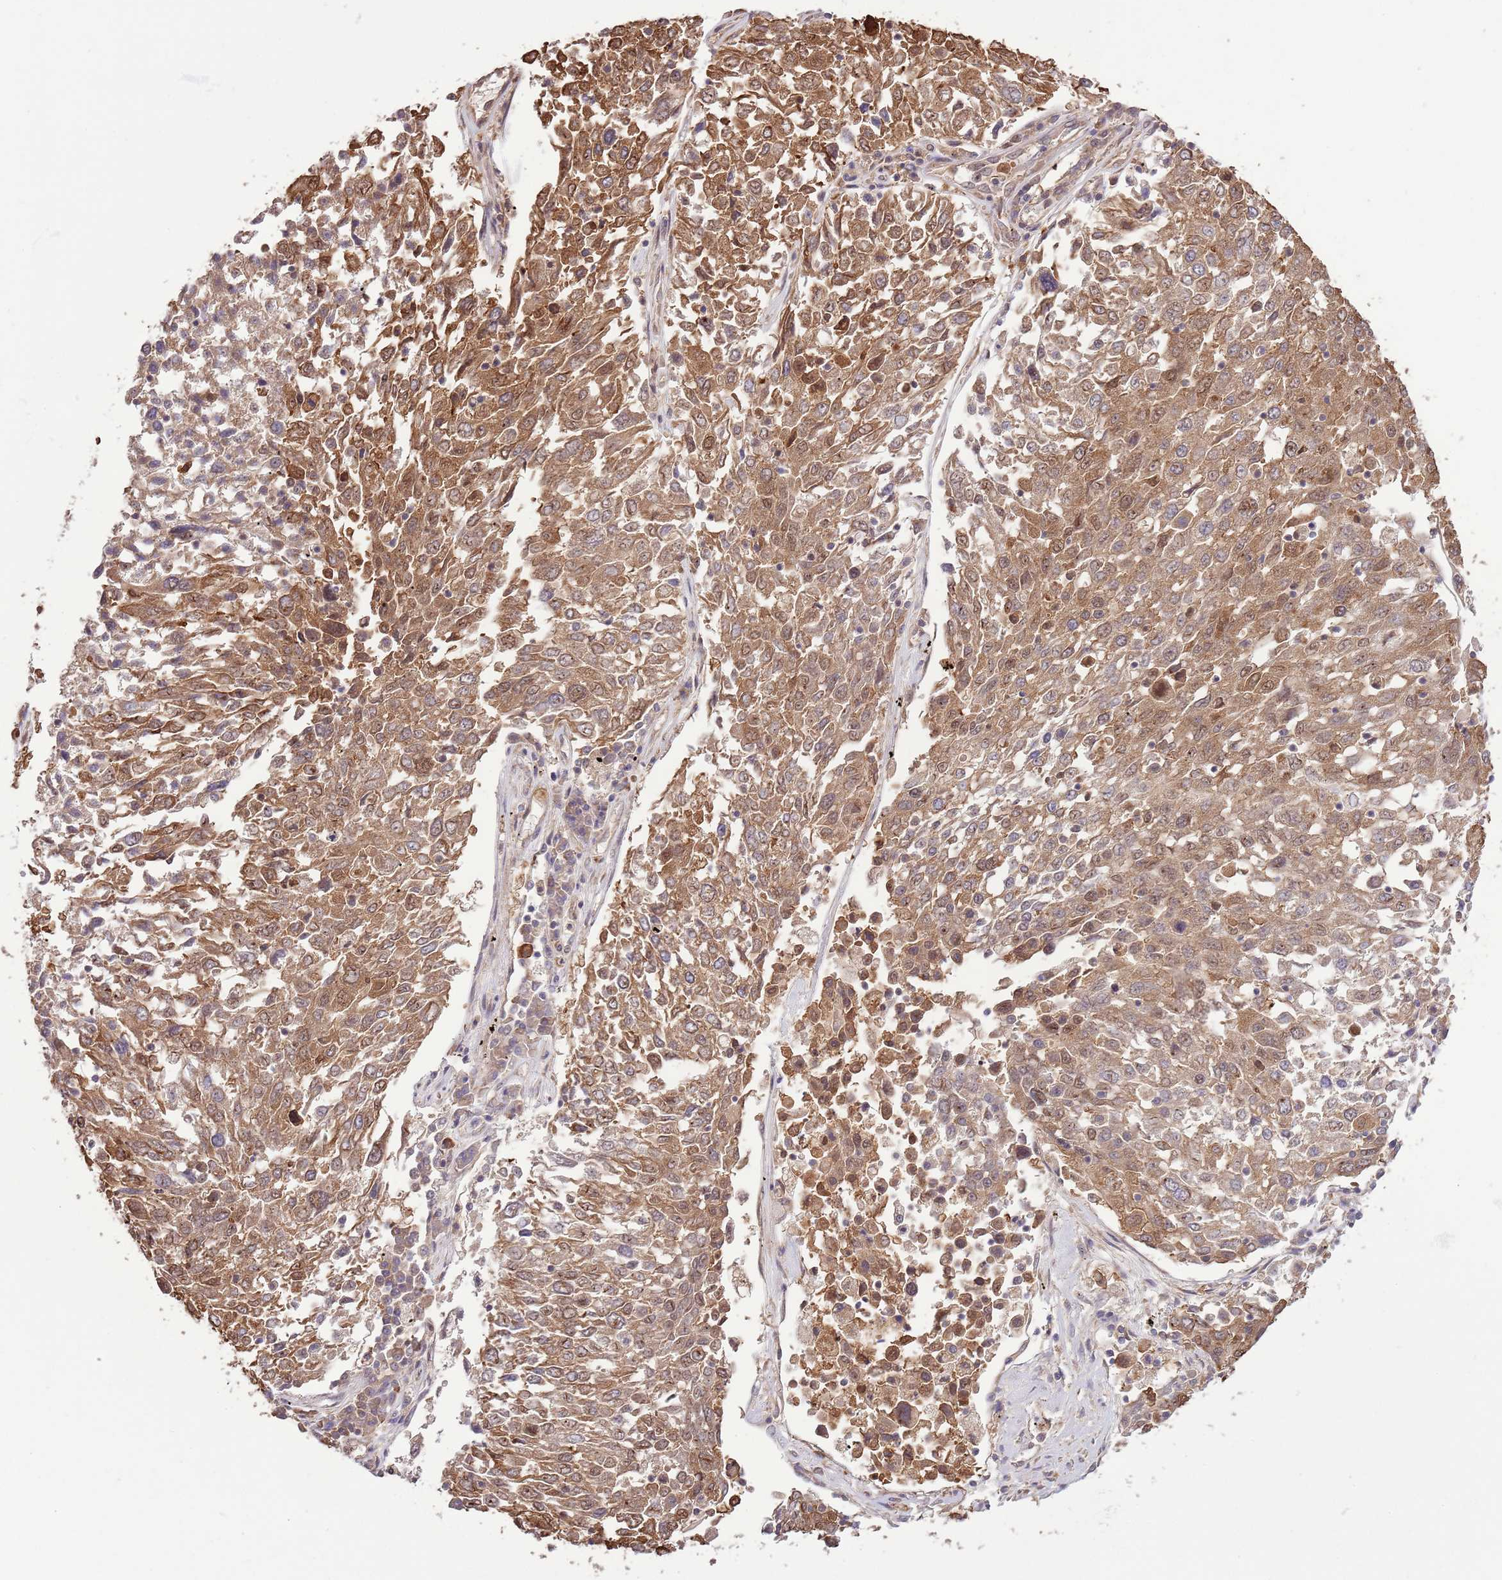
{"staining": {"intensity": "moderate", "quantity": ">75%", "location": "cytoplasmic/membranous,nuclear"}, "tissue": "lung cancer", "cell_type": "Tumor cells", "image_type": "cancer", "snomed": [{"axis": "morphology", "description": "Squamous cell carcinoma, NOS"}, {"axis": "topography", "description": "Lung"}], "caption": "Moderate cytoplasmic/membranous and nuclear staining for a protein is appreciated in about >75% of tumor cells of squamous cell carcinoma (lung) using immunohistochemistry.", "gene": "AMIGO1", "patient": {"sex": "male", "age": 65}}